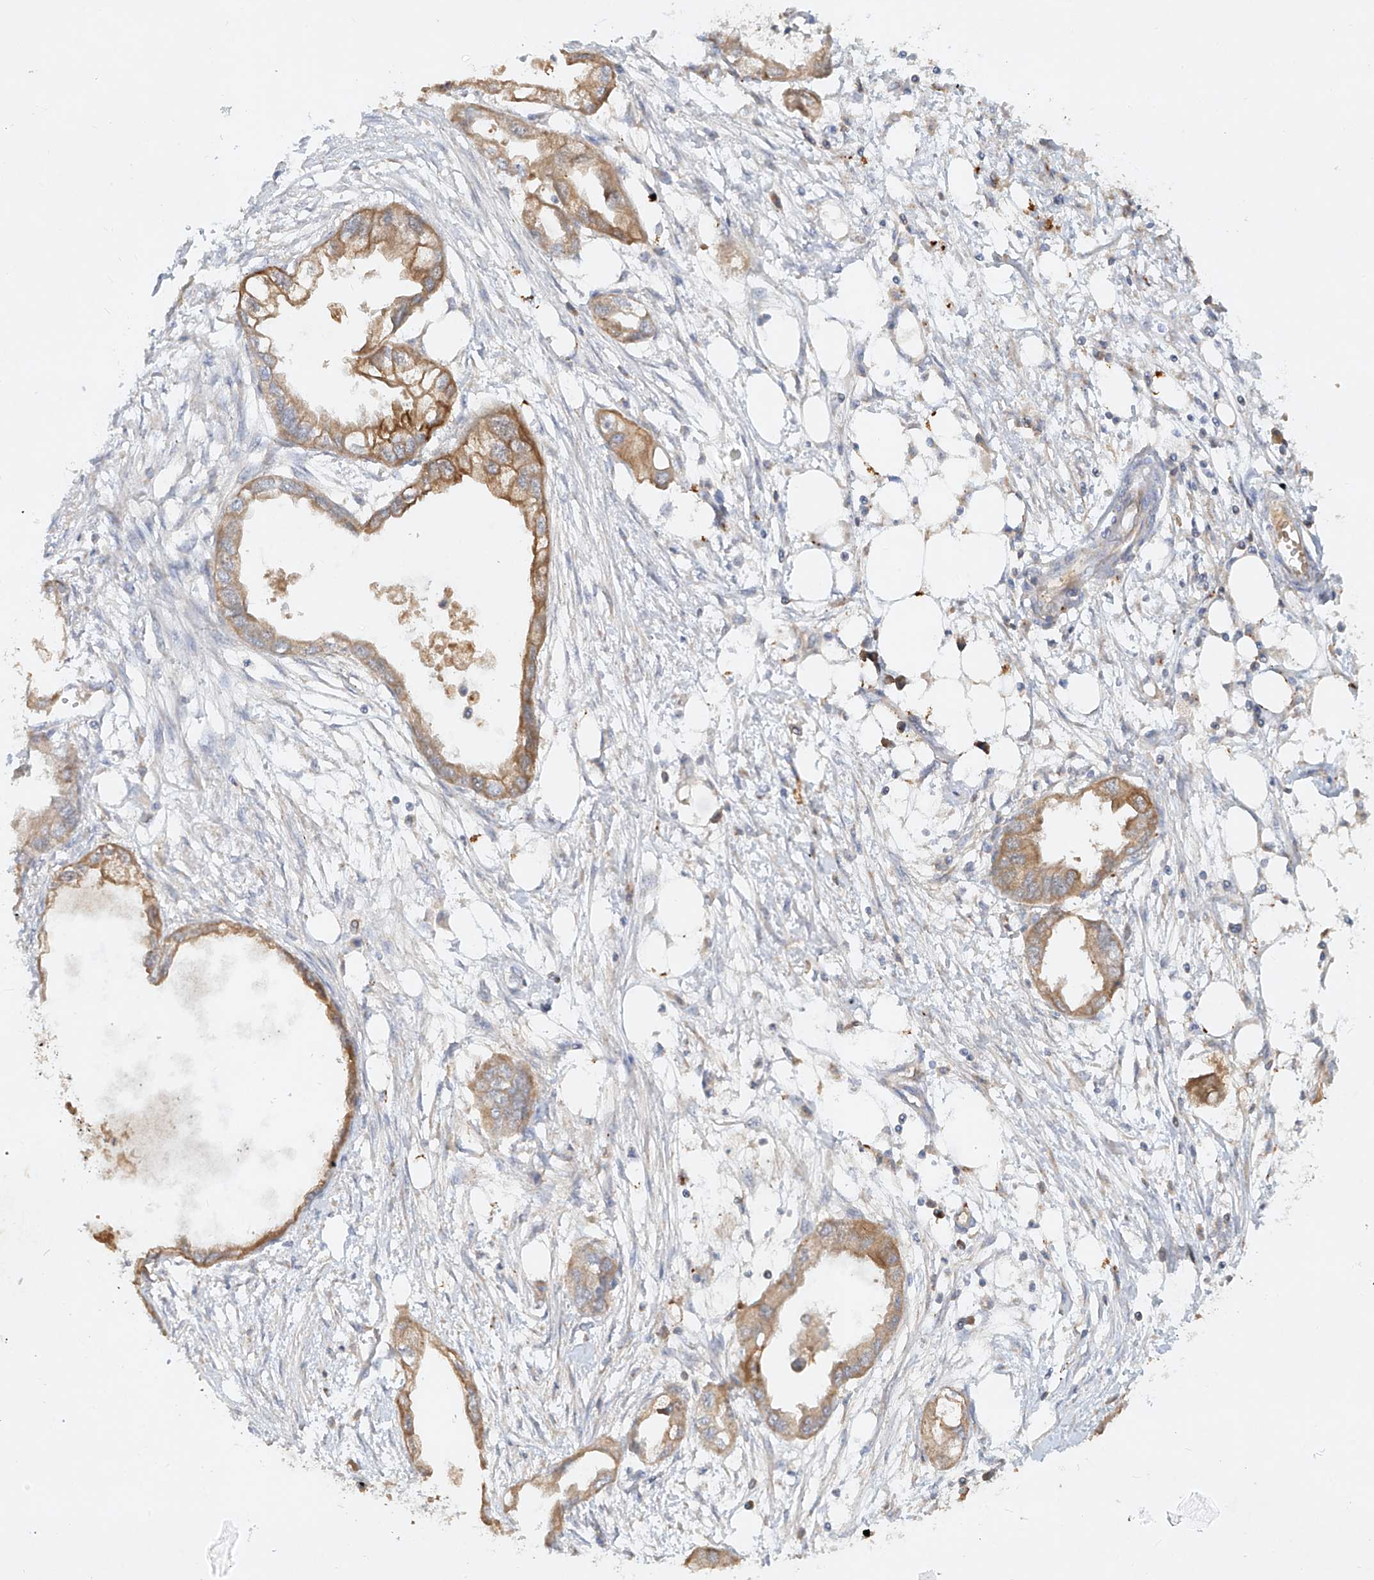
{"staining": {"intensity": "moderate", "quantity": ">75%", "location": "cytoplasmic/membranous"}, "tissue": "endometrial cancer", "cell_type": "Tumor cells", "image_type": "cancer", "snomed": [{"axis": "morphology", "description": "Adenocarcinoma, NOS"}, {"axis": "morphology", "description": "Adenocarcinoma, metastatic, NOS"}, {"axis": "topography", "description": "Adipose tissue"}, {"axis": "topography", "description": "Endometrium"}], "caption": "DAB (3,3'-diaminobenzidine) immunohistochemical staining of endometrial cancer (metastatic adenocarcinoma) reveals moderate cytoplasmic/membranous protein positivity in about >75% of tumor cells. Immunohistochemistry stains the protein in brown and the nuclei are stained blue.", "gene": "KPNA7", "patient": {"sex": "female", "age": 67}}